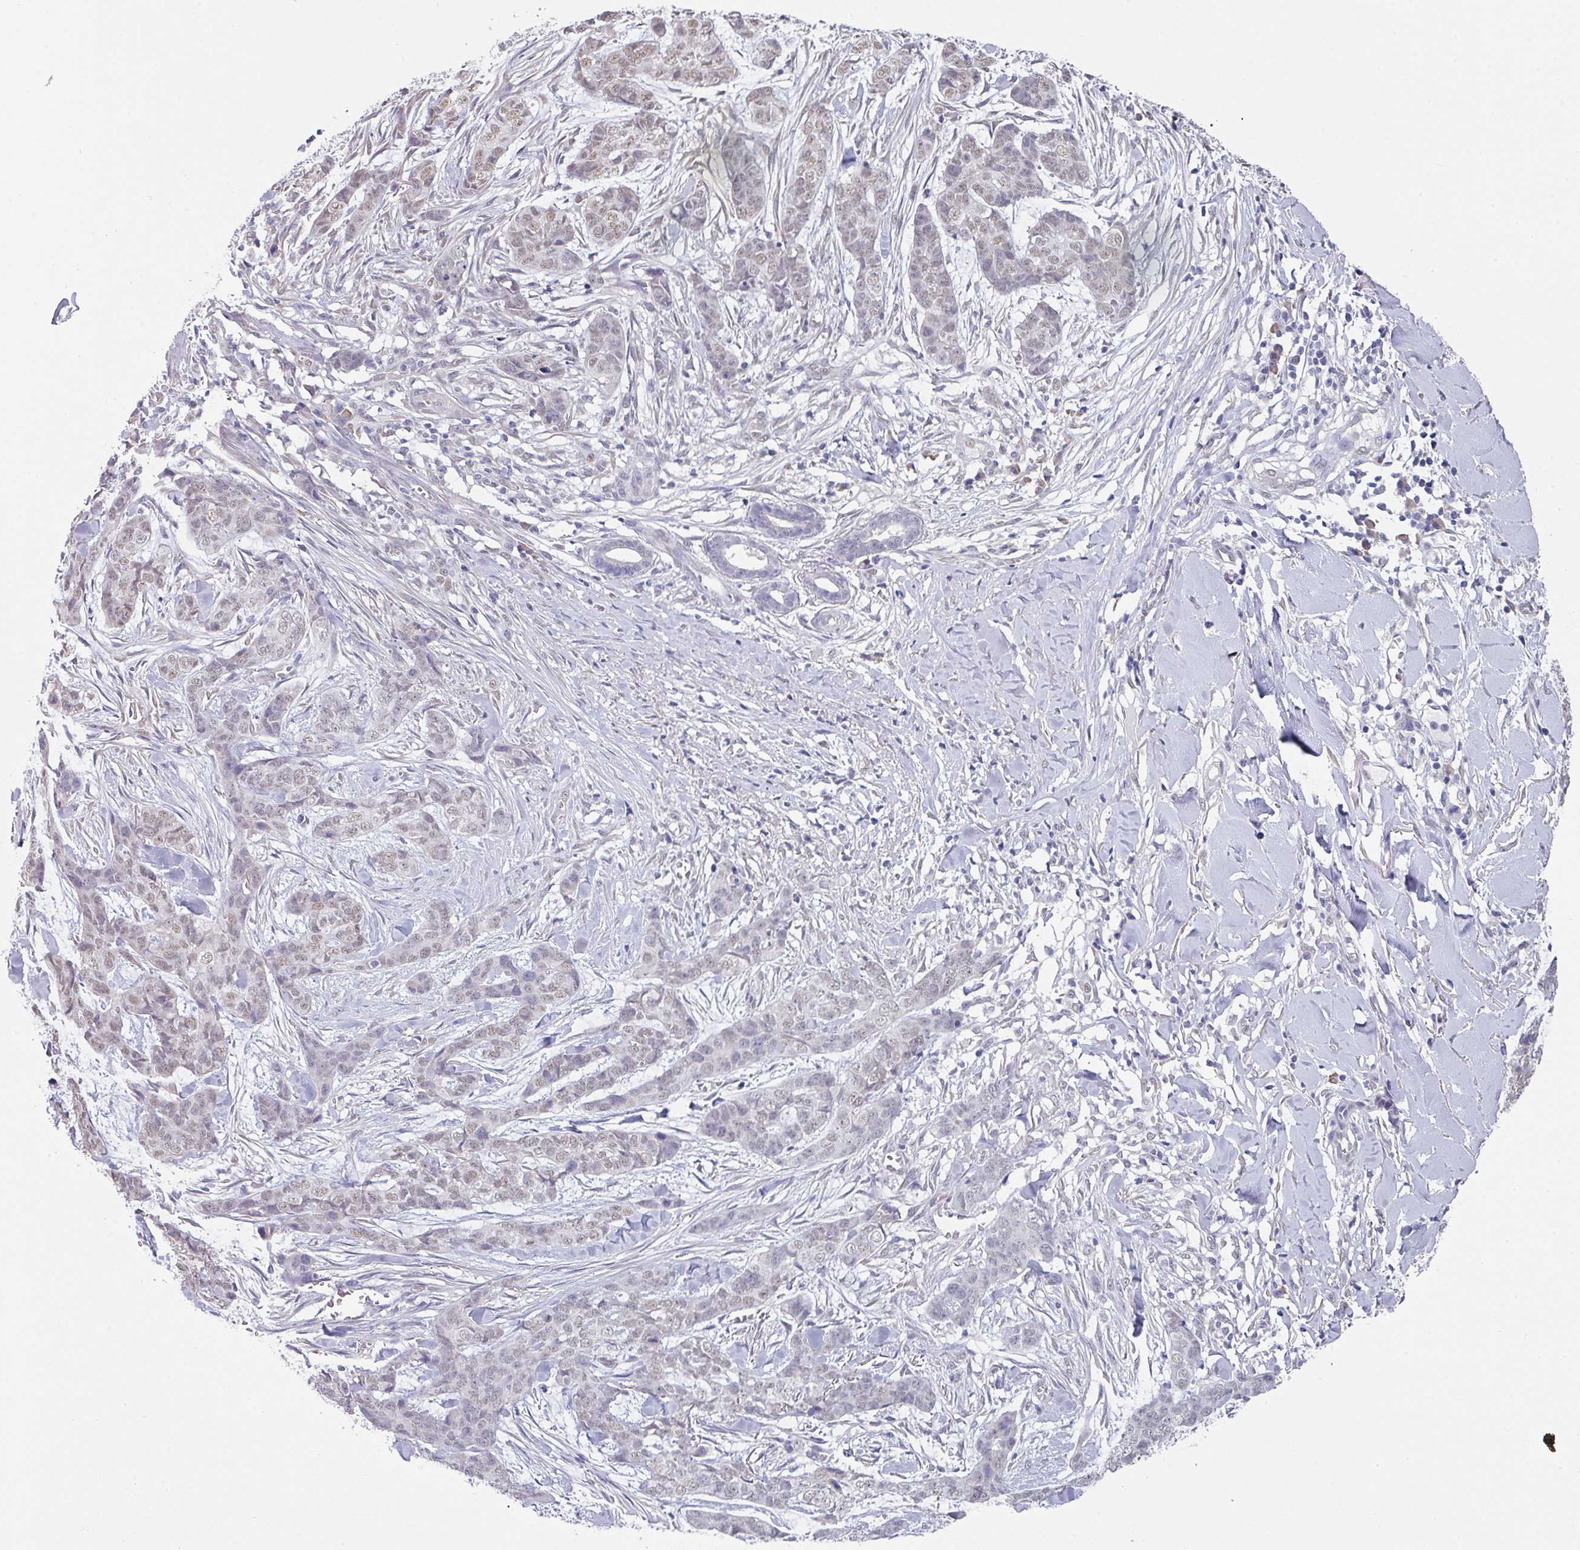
{"staining": {"intensity": "weak", "quantity": ">75%", "location": "nuclear"}, "tissue": "skin cancer", "cell_type": "Tumor cells", "image_type": "cancer", "snomed": [{"axis": "morphology", "description": "Basal cell carcinoma"}, {"axis": "topography", "description": "Skin"}], "caption": "Brown immunohistochemical staining in basal cell carcinoma (skin) reveals weak nuclear staining in about >75% of tumor cells.", "gene": "TMED5", "patient": {"sex": "female", "age": 64}}